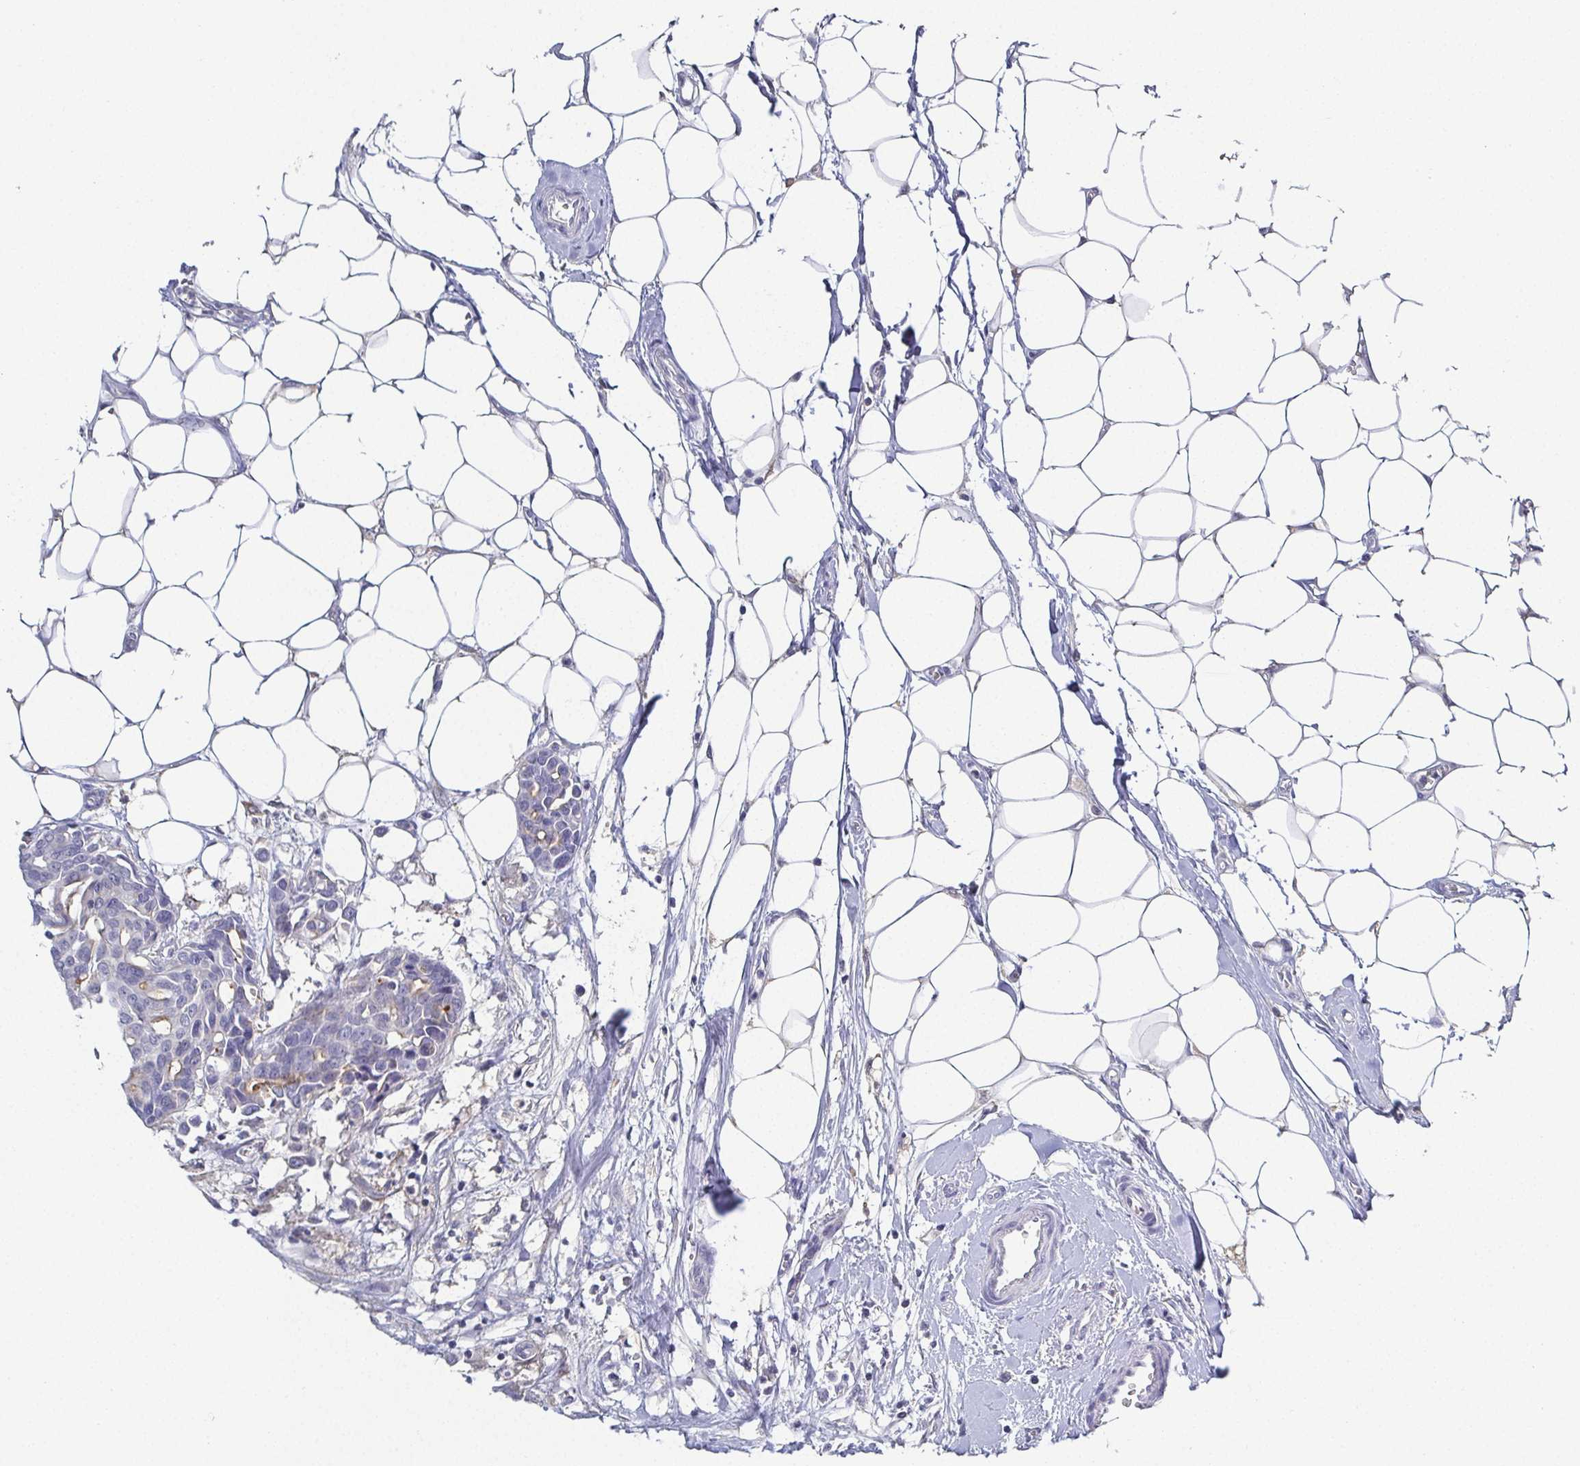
{"staining": {"intensity": "weak", "quantity": "<25%", "location": "cytoplasmic/membranous"}, "tissue": "breast cancer", "cell_type": "Tumor cells", "image_type": "cancer", "snomed": [{"axis": "morphology", "description": "Duct carcinoma"}, {"axis": "topography", "description": "Breast"}], "caption": "IHC photomicrograph of neoplastic tissue: breast infiltrating ductal carcinoma stained with DAB displays no significant protein positivity in tumor cells. (DAB immunohistochemistry (IHC), high magnification).", "gene": "RNASE7", "patient": {"sex": "female", "age": 54}}